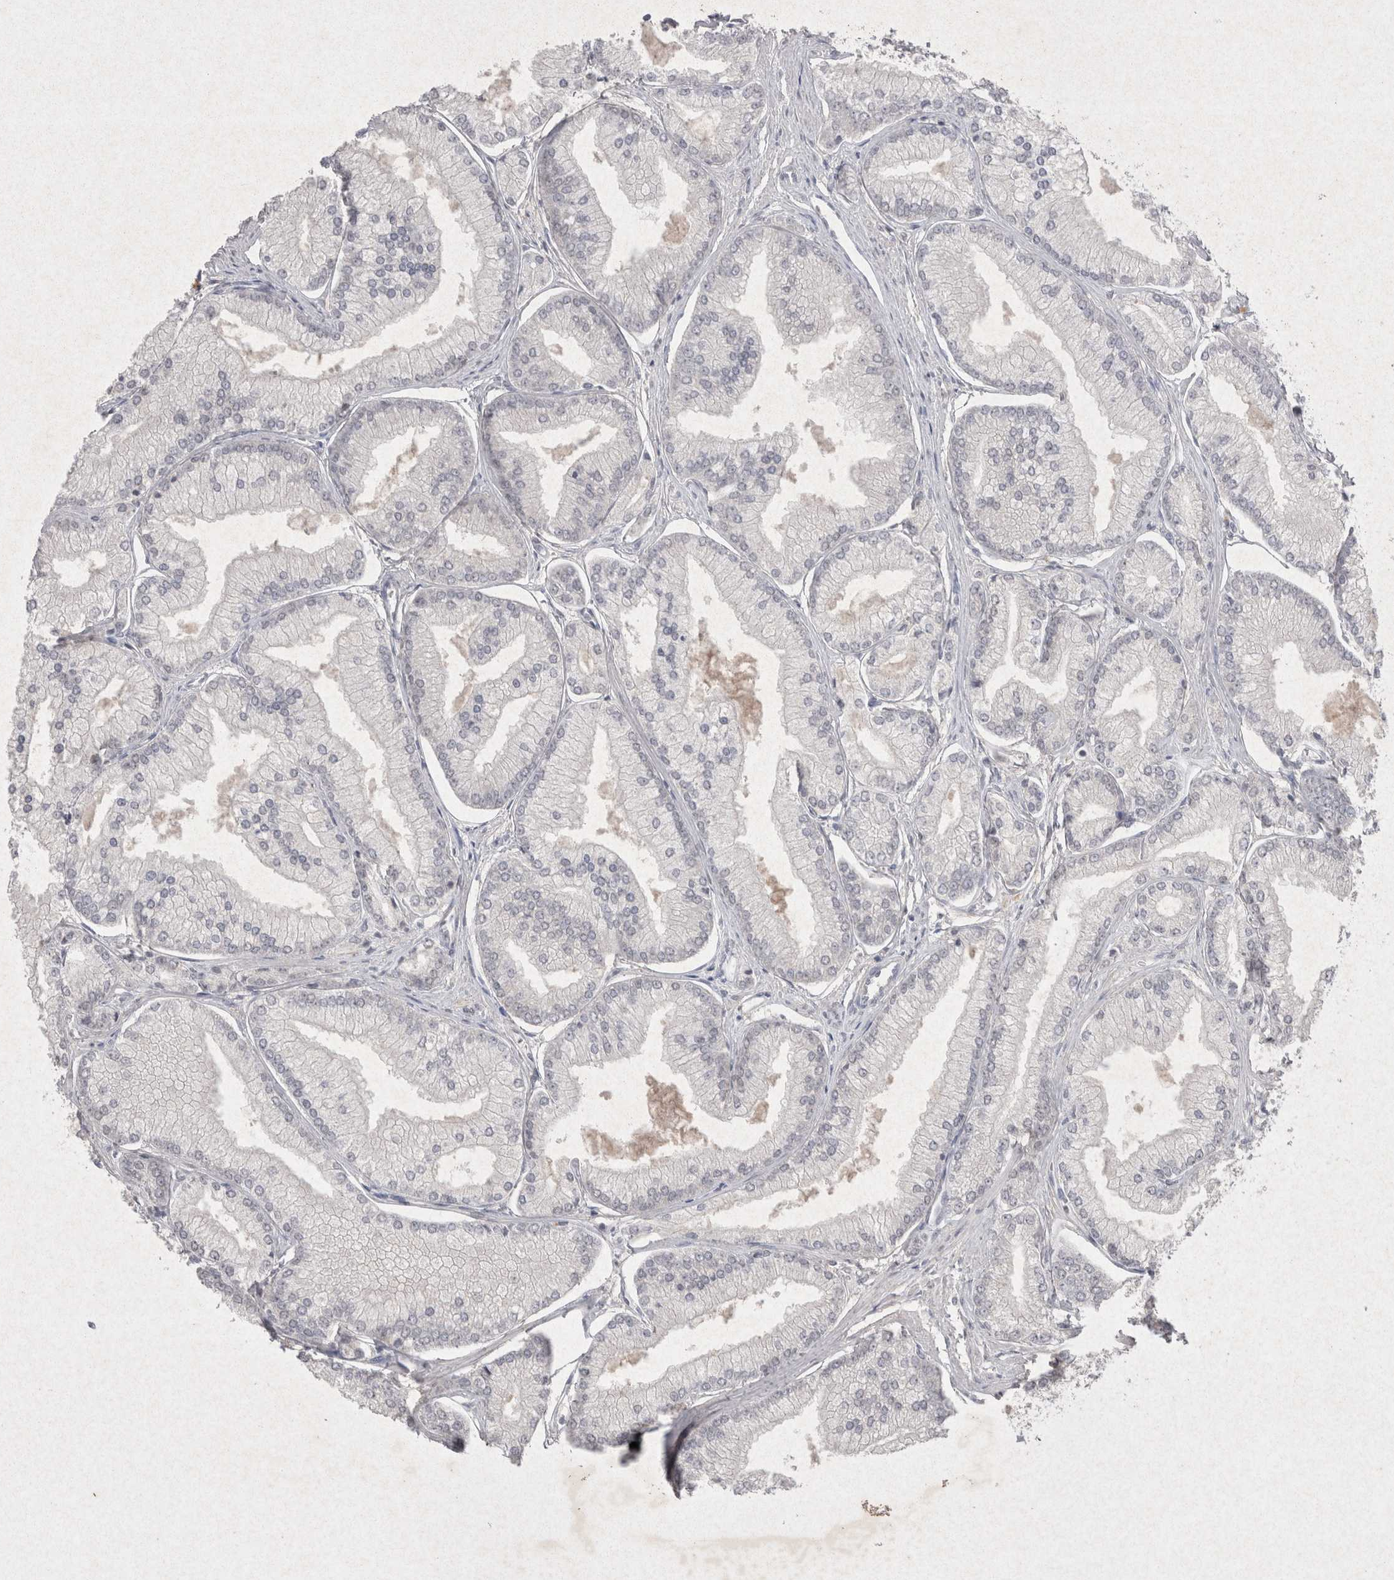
{"staining": {"intensity": "negative", "quantity": "none", "location": "none"}, "tissue": "prostate cancer", "cell_type": "Tumor cells", "image_type": "cancer", "snomed": [{"axis": "morphology", "description": "Adenocarcinoma, Low grade"}, {"axis": "topography", "description": "Prostate"}], "caption": "A high-resolution image shows immunohistochemistry staining of prostate cancer, which shows no significant positivity in tumor cells.", "gene": "LYVE1", "patient": {"sex": "male", "age": 52}}